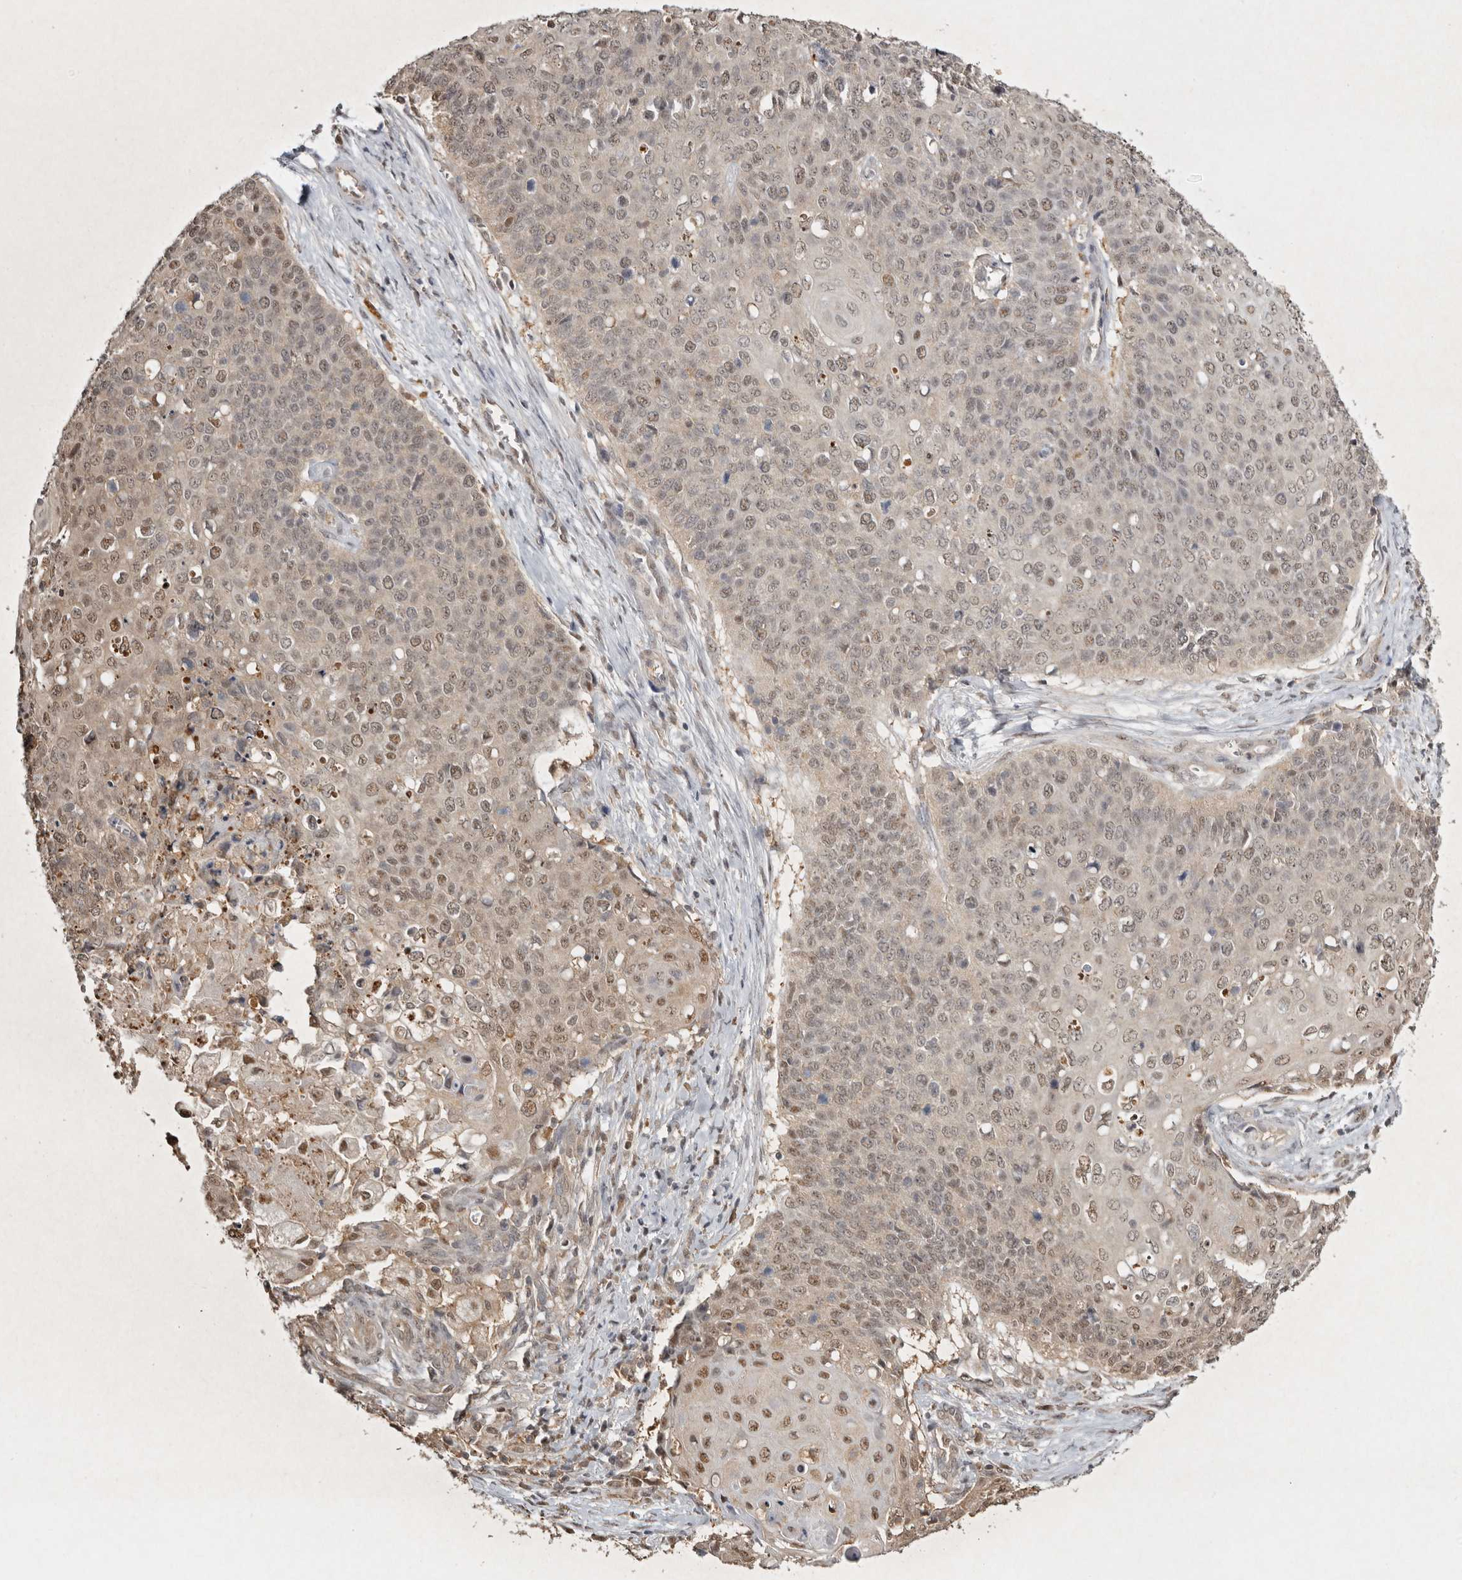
{"staining": {"intensity": "moderate", "quantity": ">75%", "location": "nuclear"}, "tissue": "cervical cancer", "cell_type": "Tumor cells", "image_type": "cancer", "snomed": [{"axis": "morphology", "description": "Squamous cell carcinoma, NOS"}, {"axis": "topography", "description": "Cervix"}], "caption": "There is medium levels of moderate nuclear positivity in tumor cells of cervical squamous cell carcinoma, as demonstrated by immunohistochemical staining (brown color).", "gene": "PSMA5", "patient": {"sex": "female", "age": 39}}